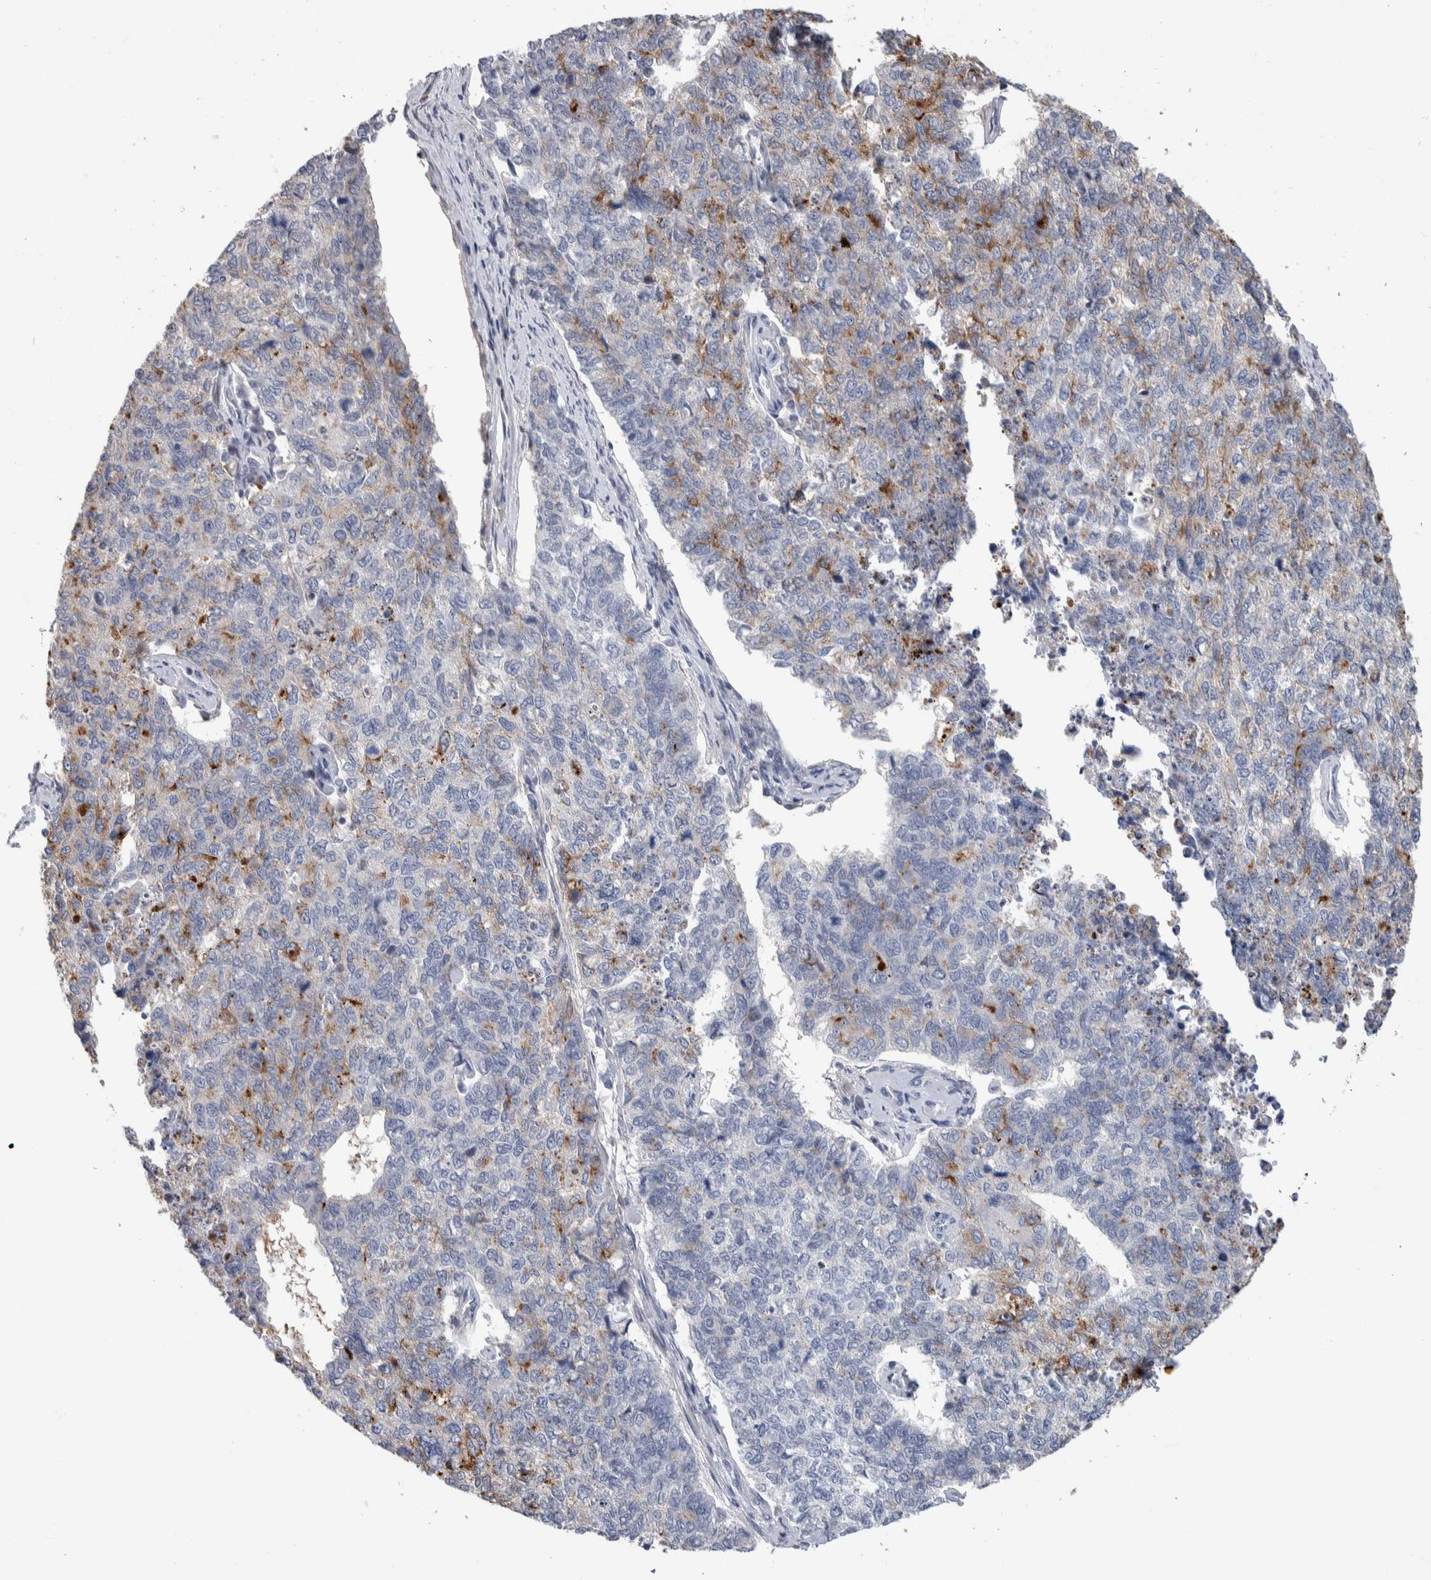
{"staining": {"intensity": "moderate", "quantity": "<25%", "location": "cytoplasmic/membranous"}, "tissue": "cervical cancer", "cell_type": "Tumor cells", "image_type": "cancer", "snomed": [{"axis": "morphology", "description": "Squamous cell carcinoma, NOS"}, {"axis": "topography", "description": "Cervix"}], "caption": "This is an image of IHC staining of cervical cancer, which shows moderate positivity in the cytoplasmic/membranous of tumor cells.", "gene": "TMEM102", "patient": {"sex": "female", "age": 63}}